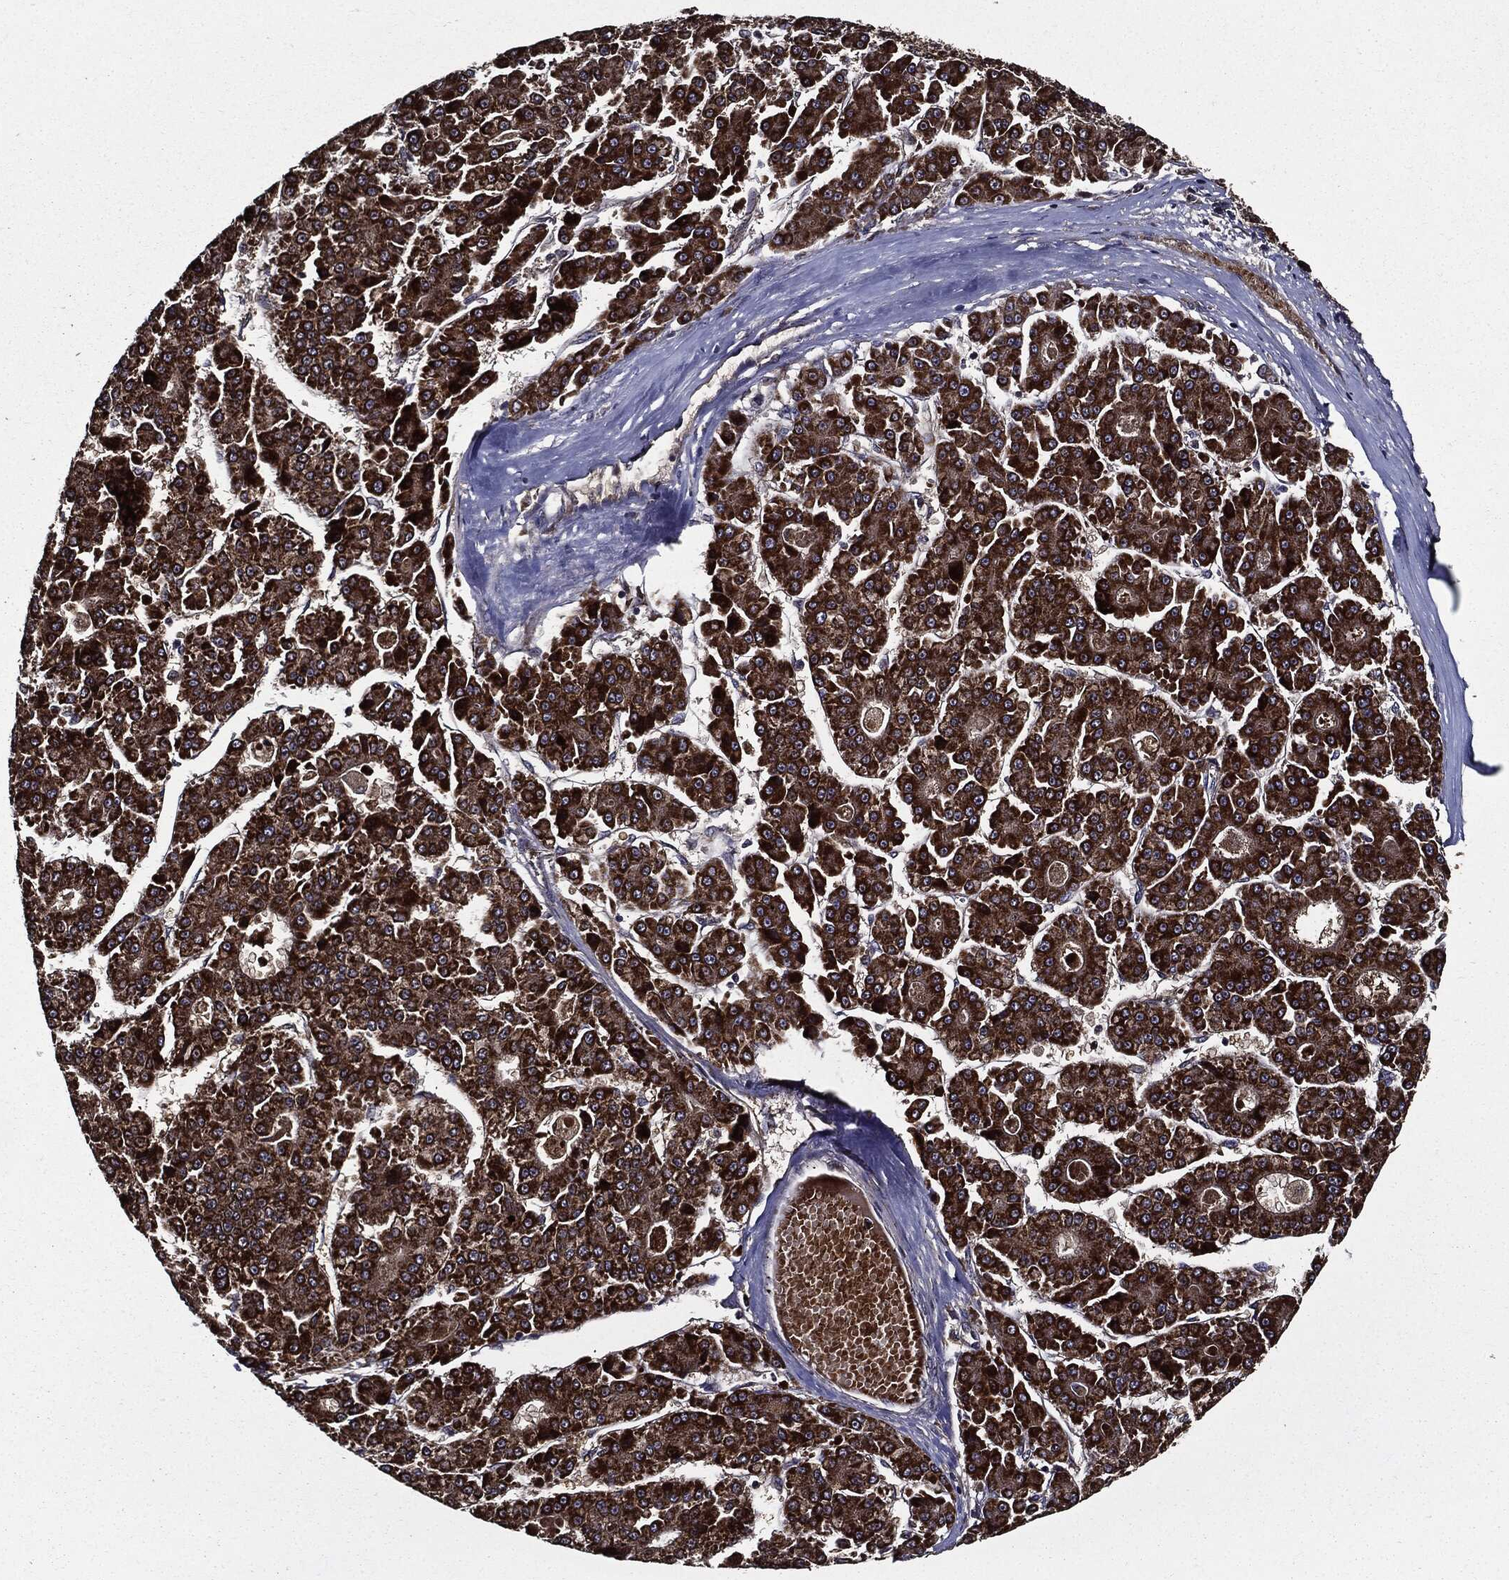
{"staining": {"intensity": "strong", "quantity": ">75%", "location": "cytoplasmic/membranous"}, "tissue": "liver cancer", "cell_type": "Tumor cells", "image_type": "cancer", "snomed": [{"axis": "morphology", "description": "Carcinoma, Hepatocellular, NOS"}, {"axis": "topography", "description": "Liver"}], "caption": "This histopathology image displays immunohistochemistry (IHC) staining of human liver cancer (hepatocellular carcinoma), with high strong cytoplasmic/membranous staining in approximately >75% of tumor cells.", "gene": "HTT", "patient": {"sex": "male", "age": 70}}